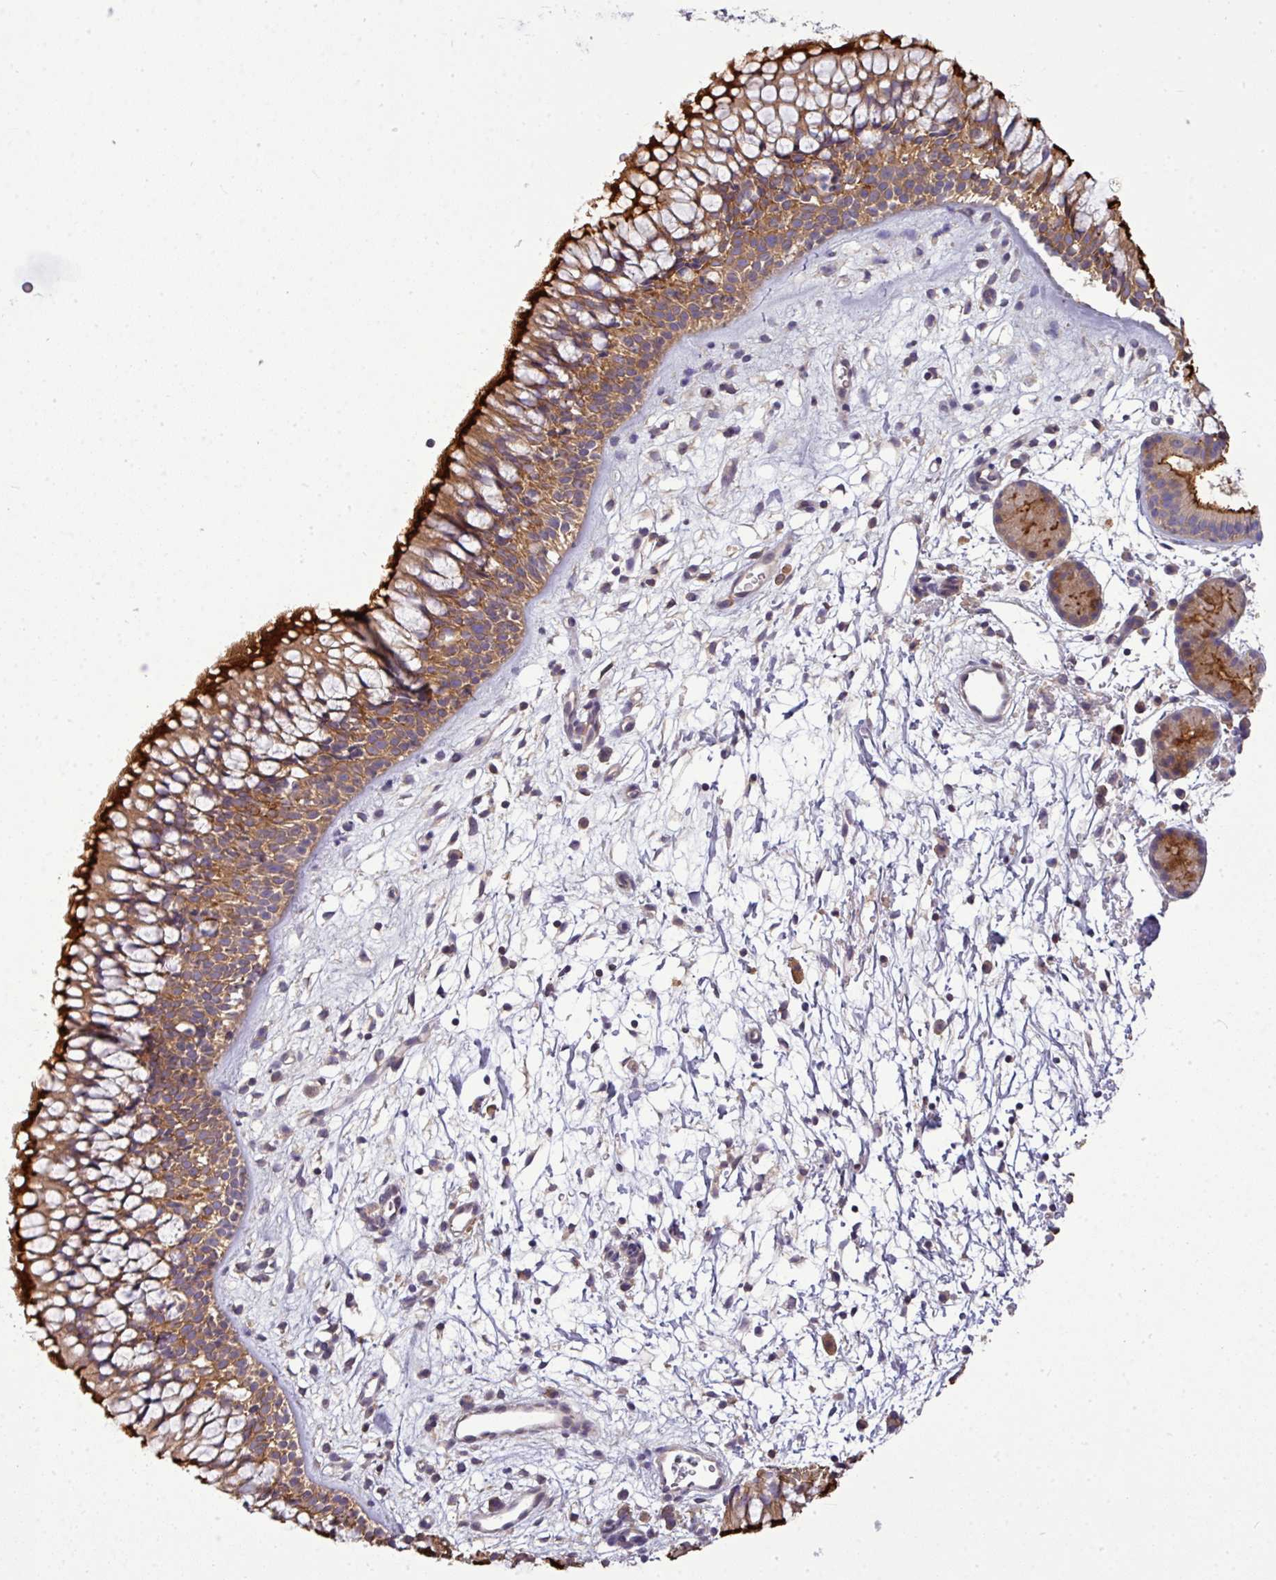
{"staining": {"intensity": "strong", "quantity": ">75%", "location": "cytoplasmic/membranous"}, "tissue": "nasopharynx", "cell_type": "Respiratory epithelial cells", "image_type": "normal", "snomed": [{"axis": "morphology", "description": "Normal tissue, NOS"}, {"axis": "topography", "description": "Nasopharynx"}], "caption": "The histopathology image displays a brown stain indicating the presence of a protein in the cytoplasmic/membranous of respiratory epithelial cells in nasopharynx.", "gene": "STAT5A", "patient": {"sex": "male", "age": 65}}